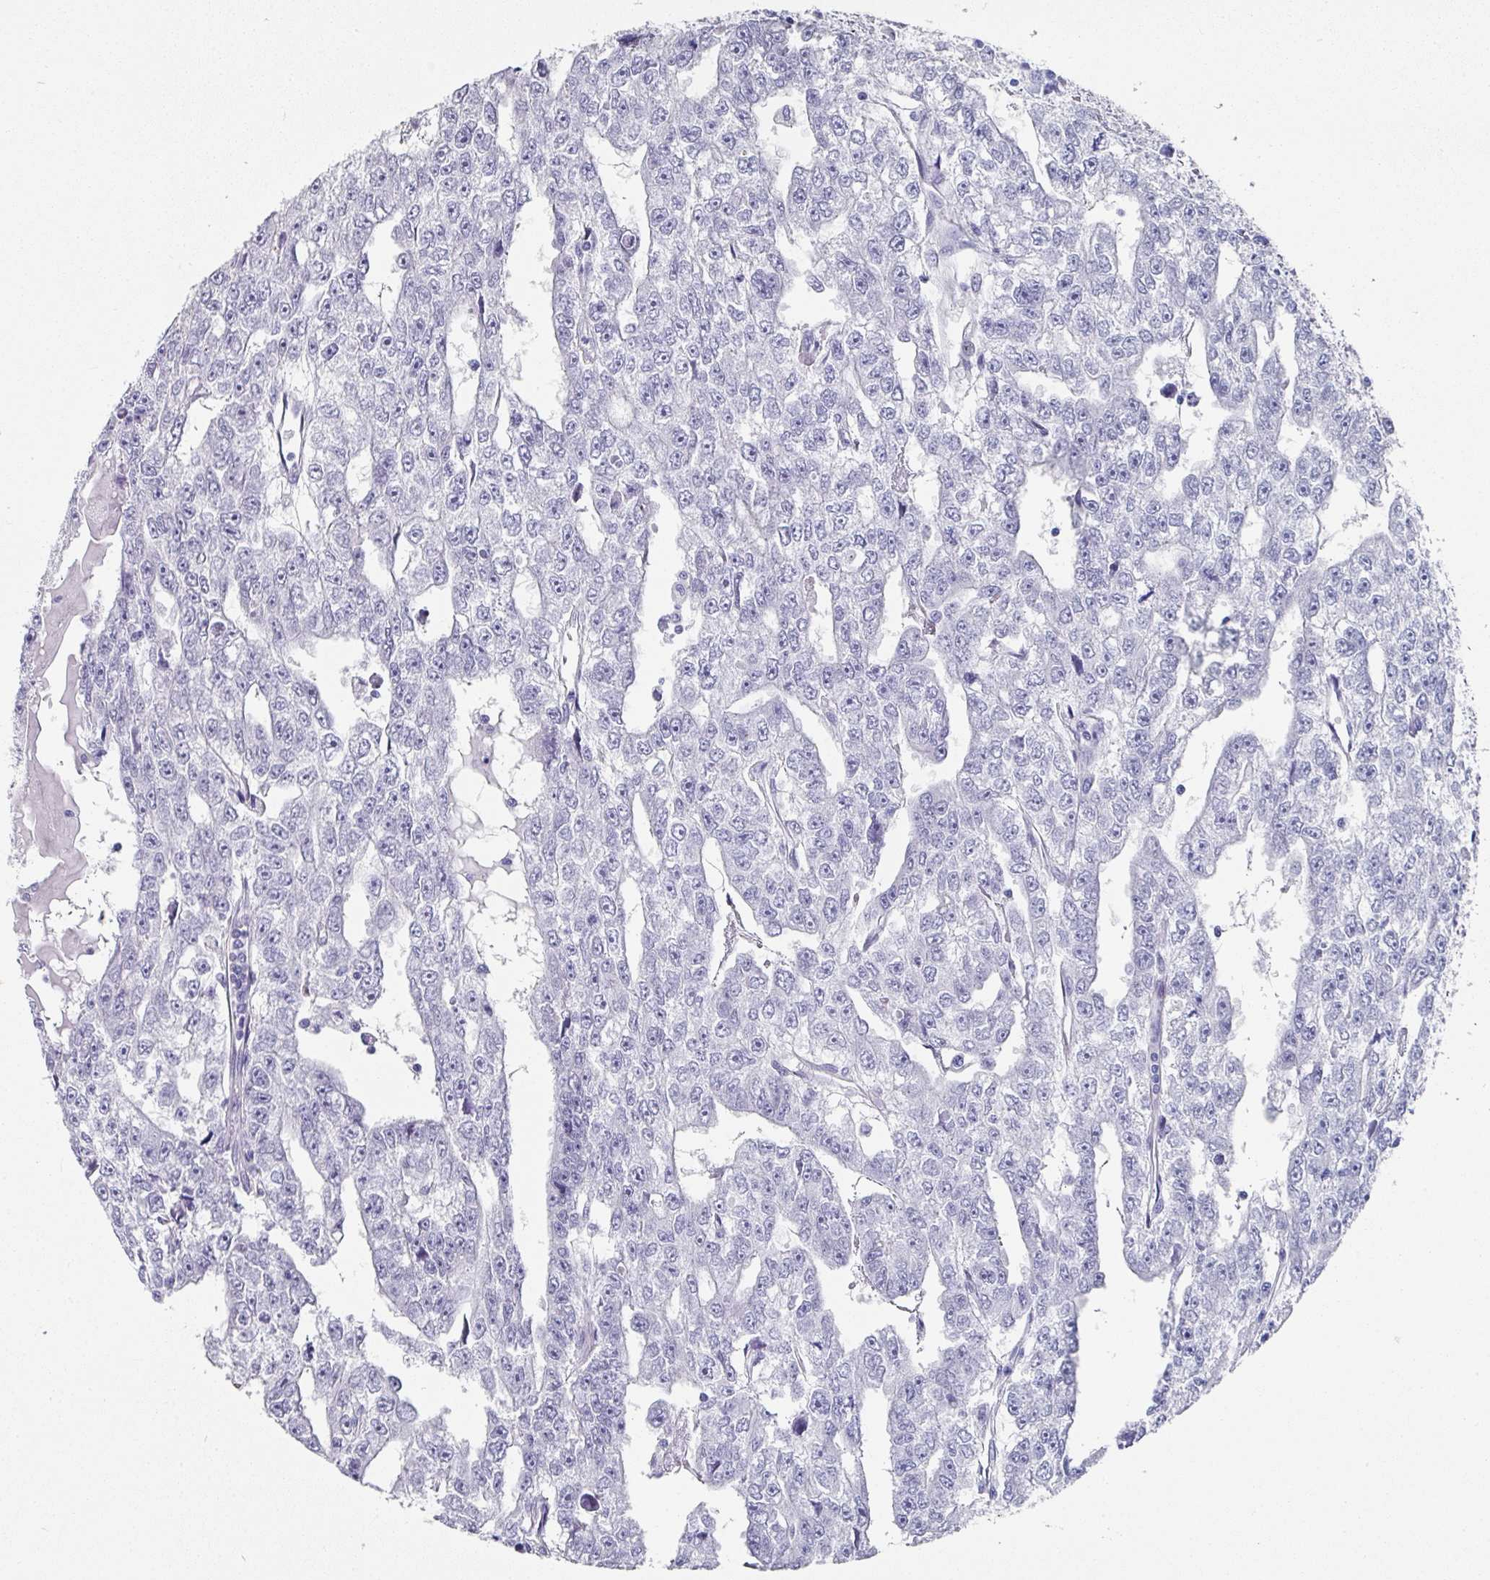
{"staining": {"intensity": "negative", "quantity": "none", "location": "none"}, "tissue": "testis cancer", "cell_type": "Tumor cells", "image_type": "cancer", "snomed": [{"axis": "morphology", "description": "Carcinoma, Embryonal, NOS"}, {"axis": "topography", "description": "Testis"}], "caption": "A histopathology image of testis cancer stained for a protein exhibits no brown staining in tumor cells.", "gene": "SETBP1", "patient": {"sex": "male", "age": 20}}